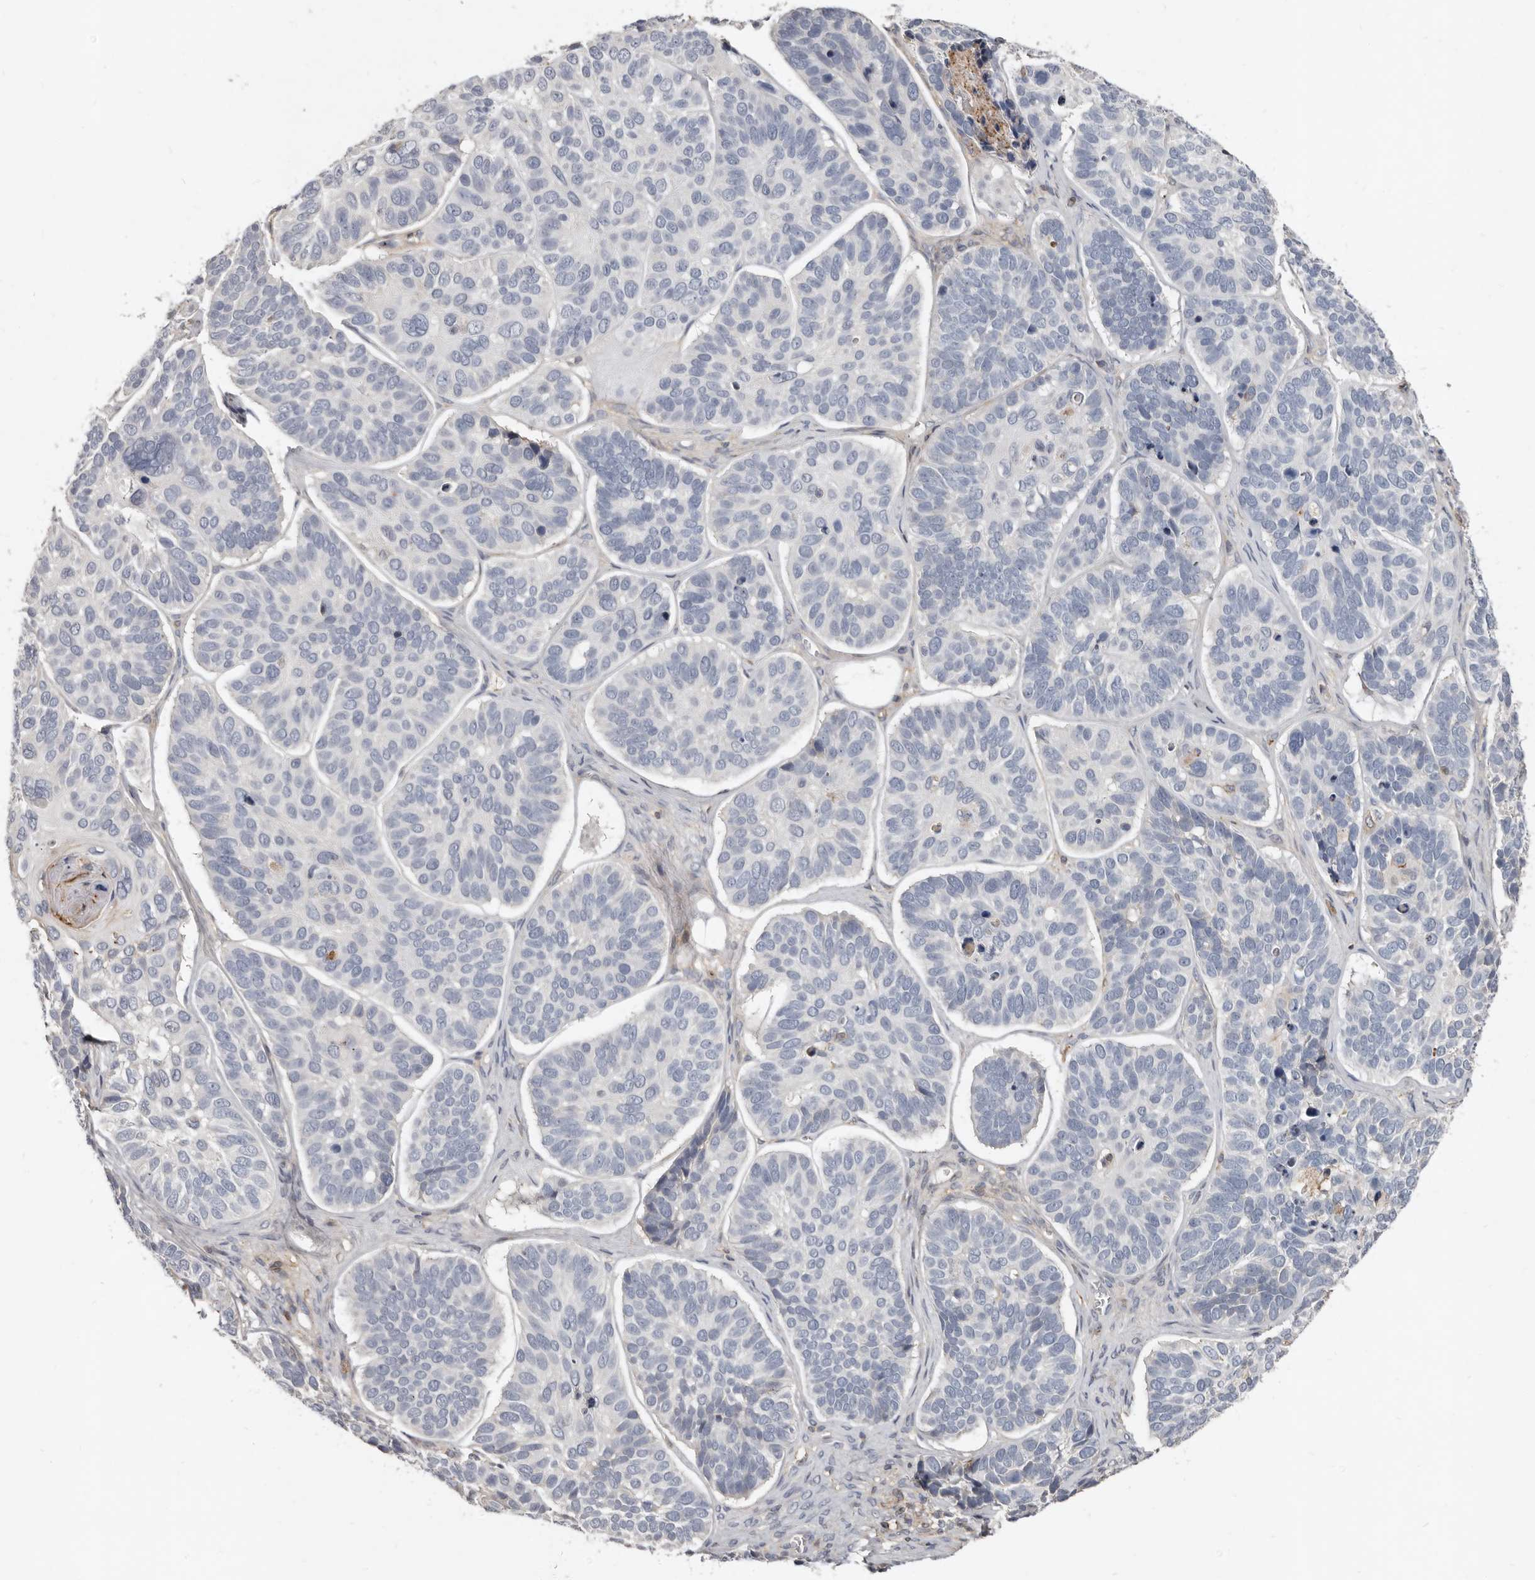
{"staining": {"intensity": "negative", "quantity": "none", "location": "none"}, "tissue": "skin cancer", "cell_type": "Tumor cells", "image_type": "cancer", "snomed": [{"axis": "morphology", "description": "Basal cell carcinoma"}, {"axis": "topography", "description": "Skin"}], "caption": "Immunohistochemical staining of human basal cell carcinoma (skin) reveals no significant positivity in tumor cells.", "gene": "KIF26B", "patient": {"sex": "male", "age": 62}}